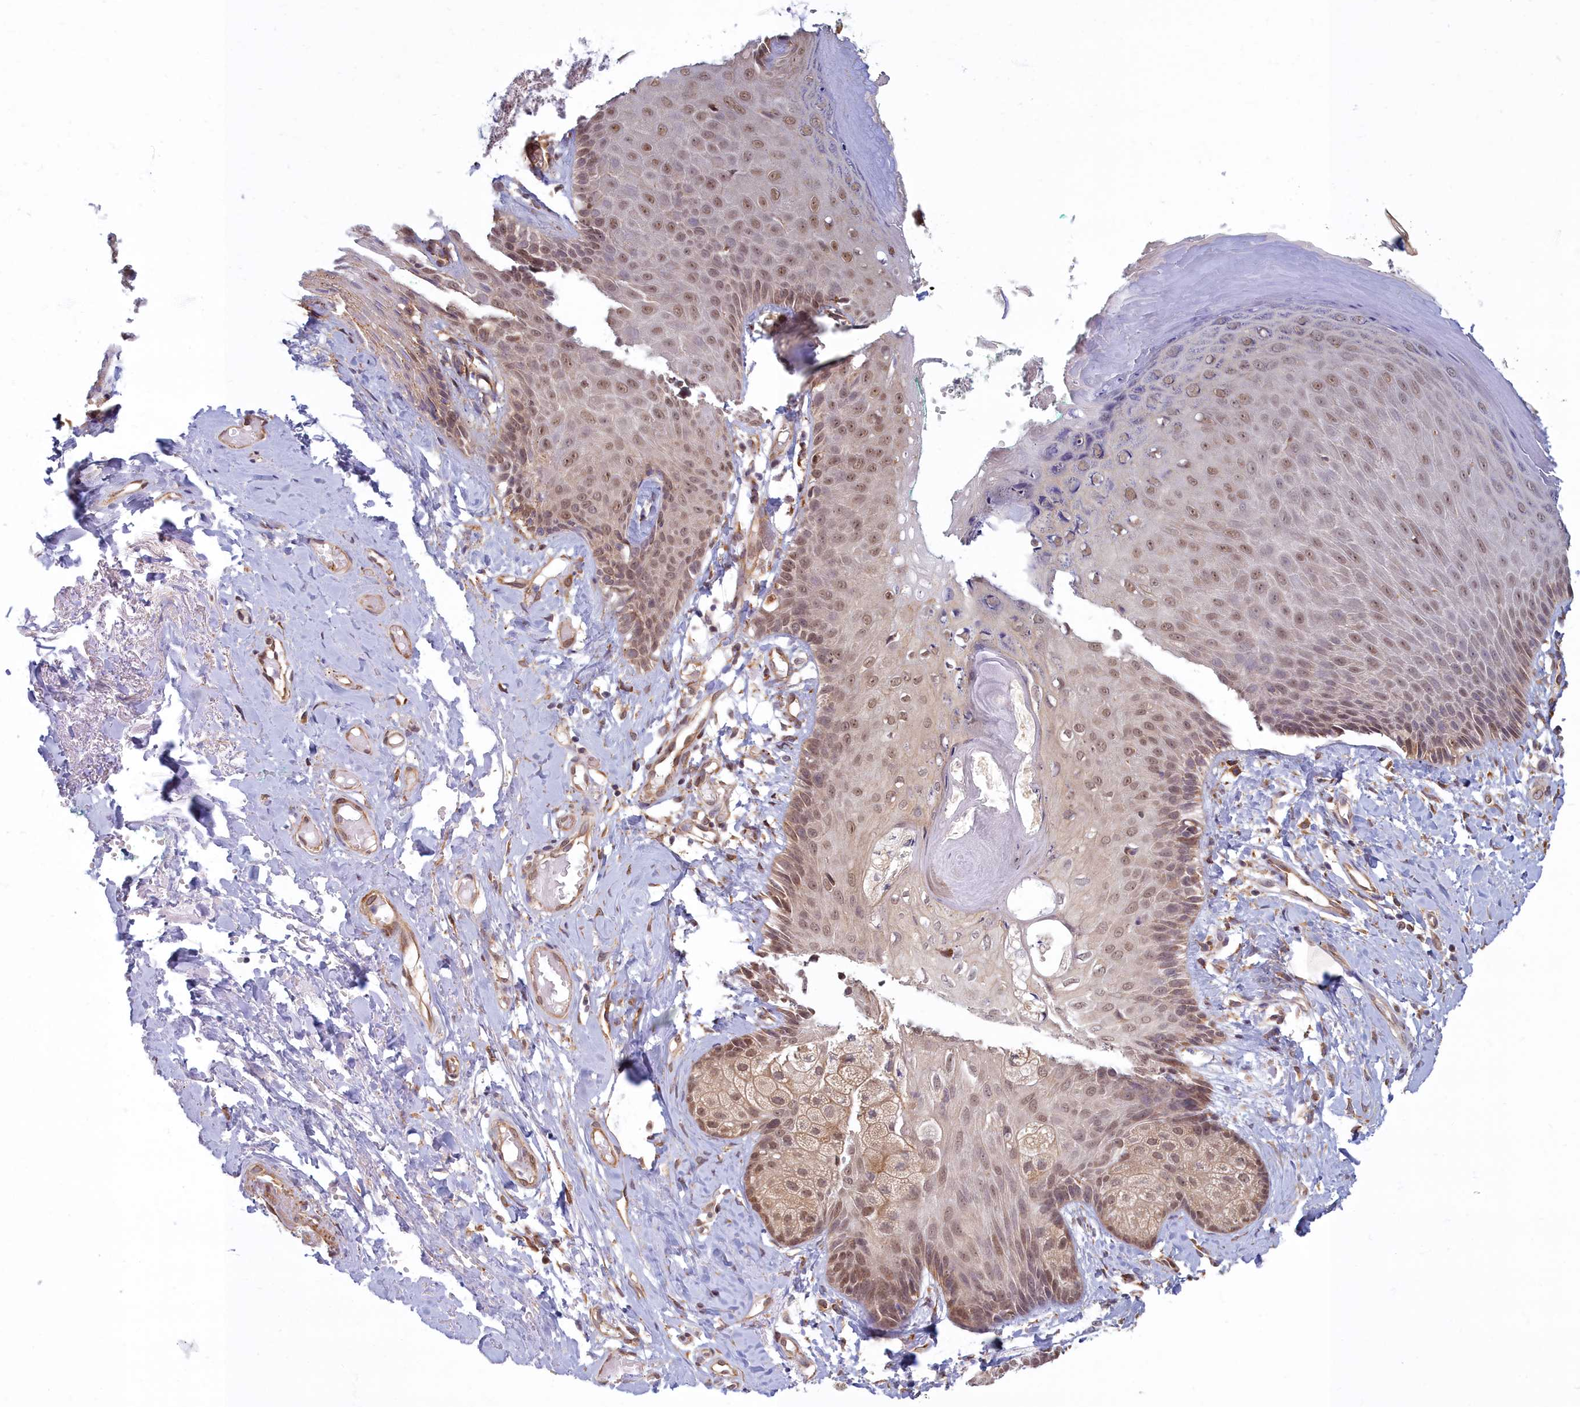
{"staining": {"intensity": "moderate", "quantity": ">75%", "location": "nuclear"}, "tissue": "skin", "cell_type": "Epidermal cells", "image_type": "normal", "snomed": [{"axis": "morphology", "description": "Normal tissue, NOS"}, {"axis": "topography", "description": "Anal"}], "caption": "Immunohistochemical staining of normal skin displays medium levels of moderate nuclear expression in about >75% of epidermal cells.", "gene": "MAK16", "patient": {"sex": "male", "age": 78}}